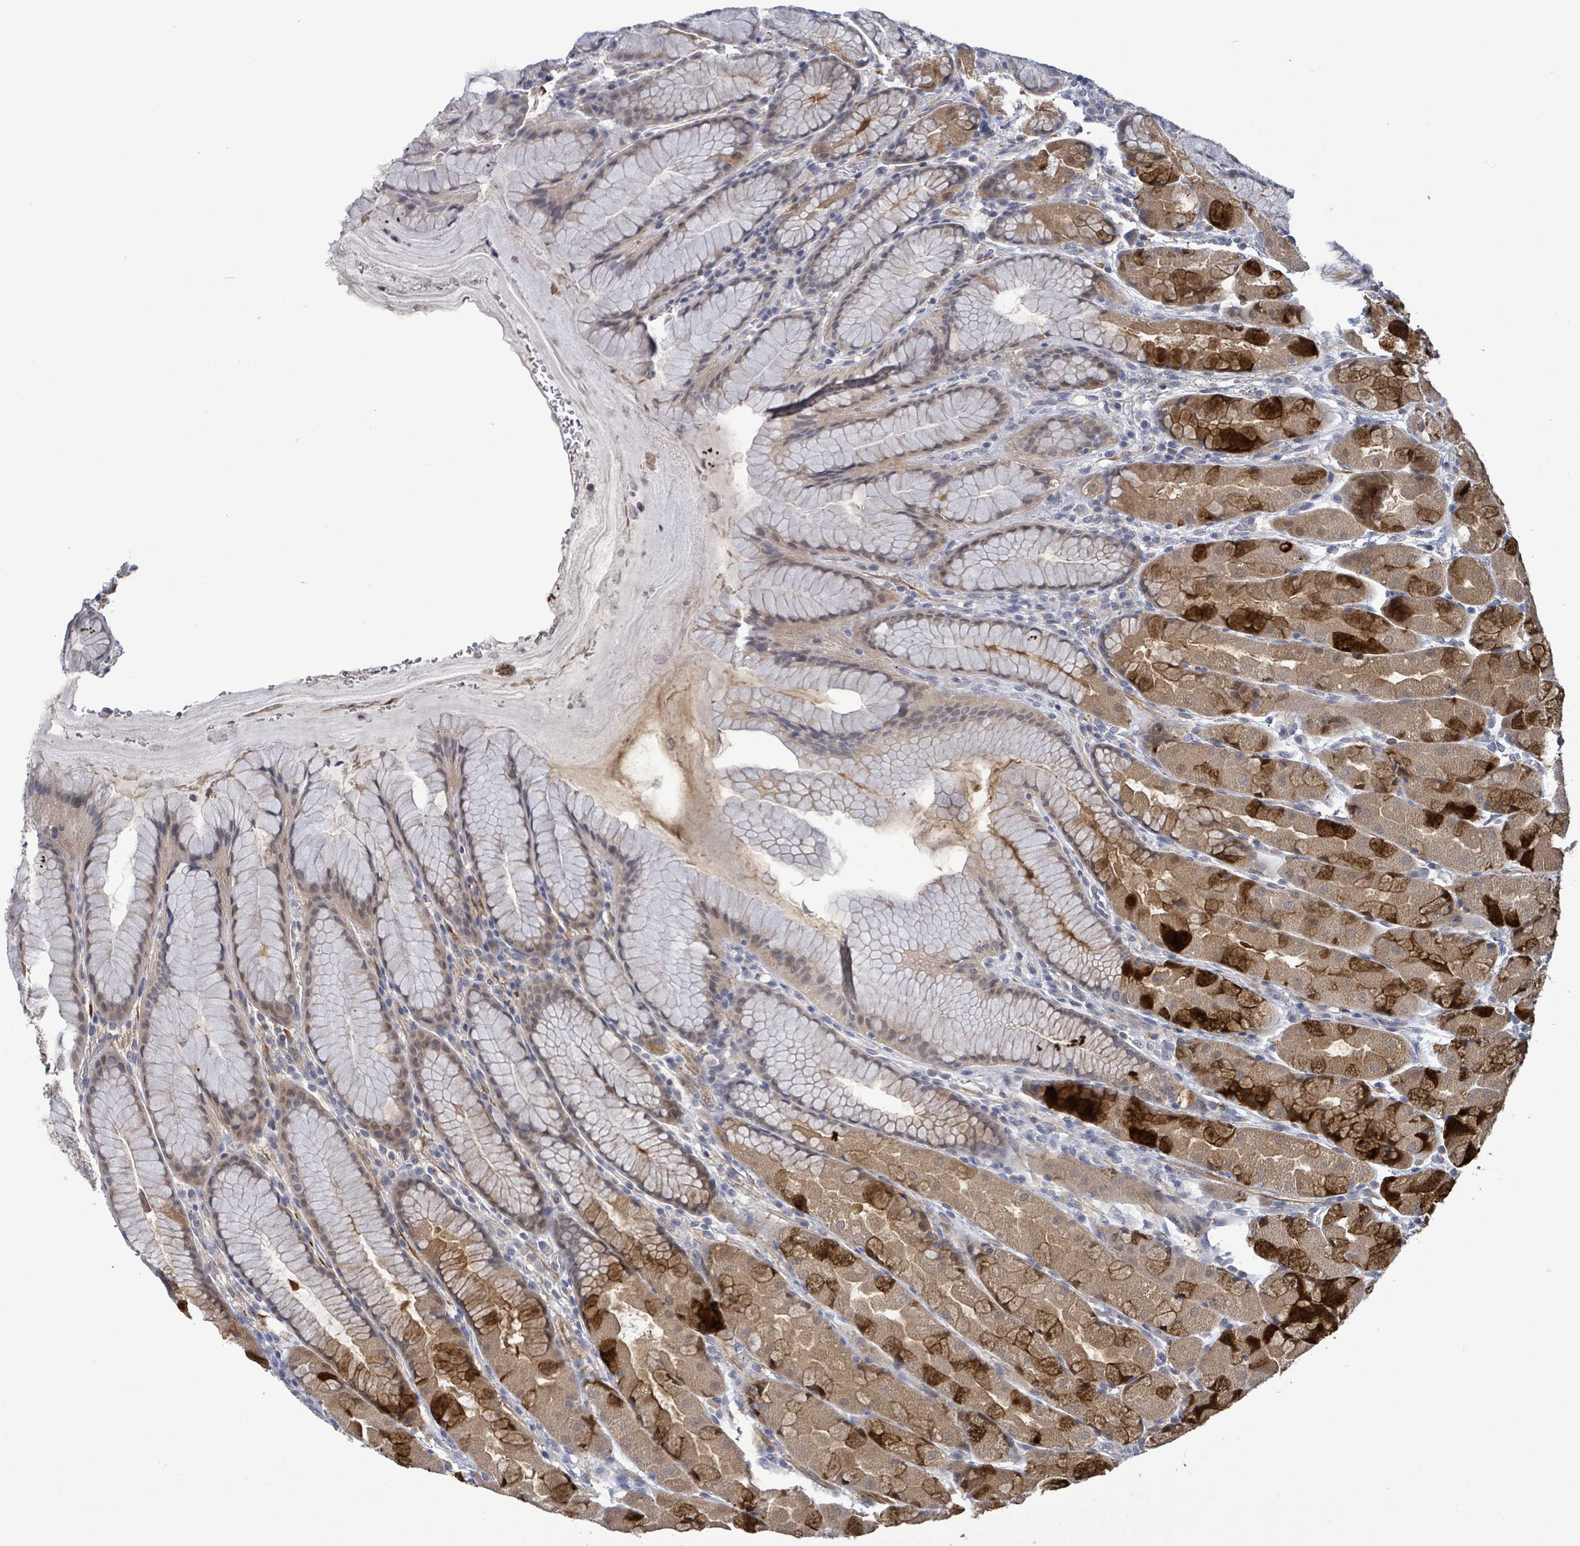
{"staining": {"intensity": "strong", "quantity": "25%-75%", "location": "cytoplasmic/membranous"}, "tissue": "stomach", "cell_type": "Glandular cells", "image_type": "normal", "snomed": [{"axis": "morphology", "description": "Normal tissue, NOS"}, {"axis": "topography", "description": "Stomach"}], "caption": "IHC micrograph of benign stomach: human stomach stained using IHC reveals high levels of strong protein expression localized specifically in the cytoplasmic/membranous of glandular cells, appearing as a cytoplasmic/membranous brown color.", "gene": "AMMECR1", "patient": {"sex": "male", "age": 57}}